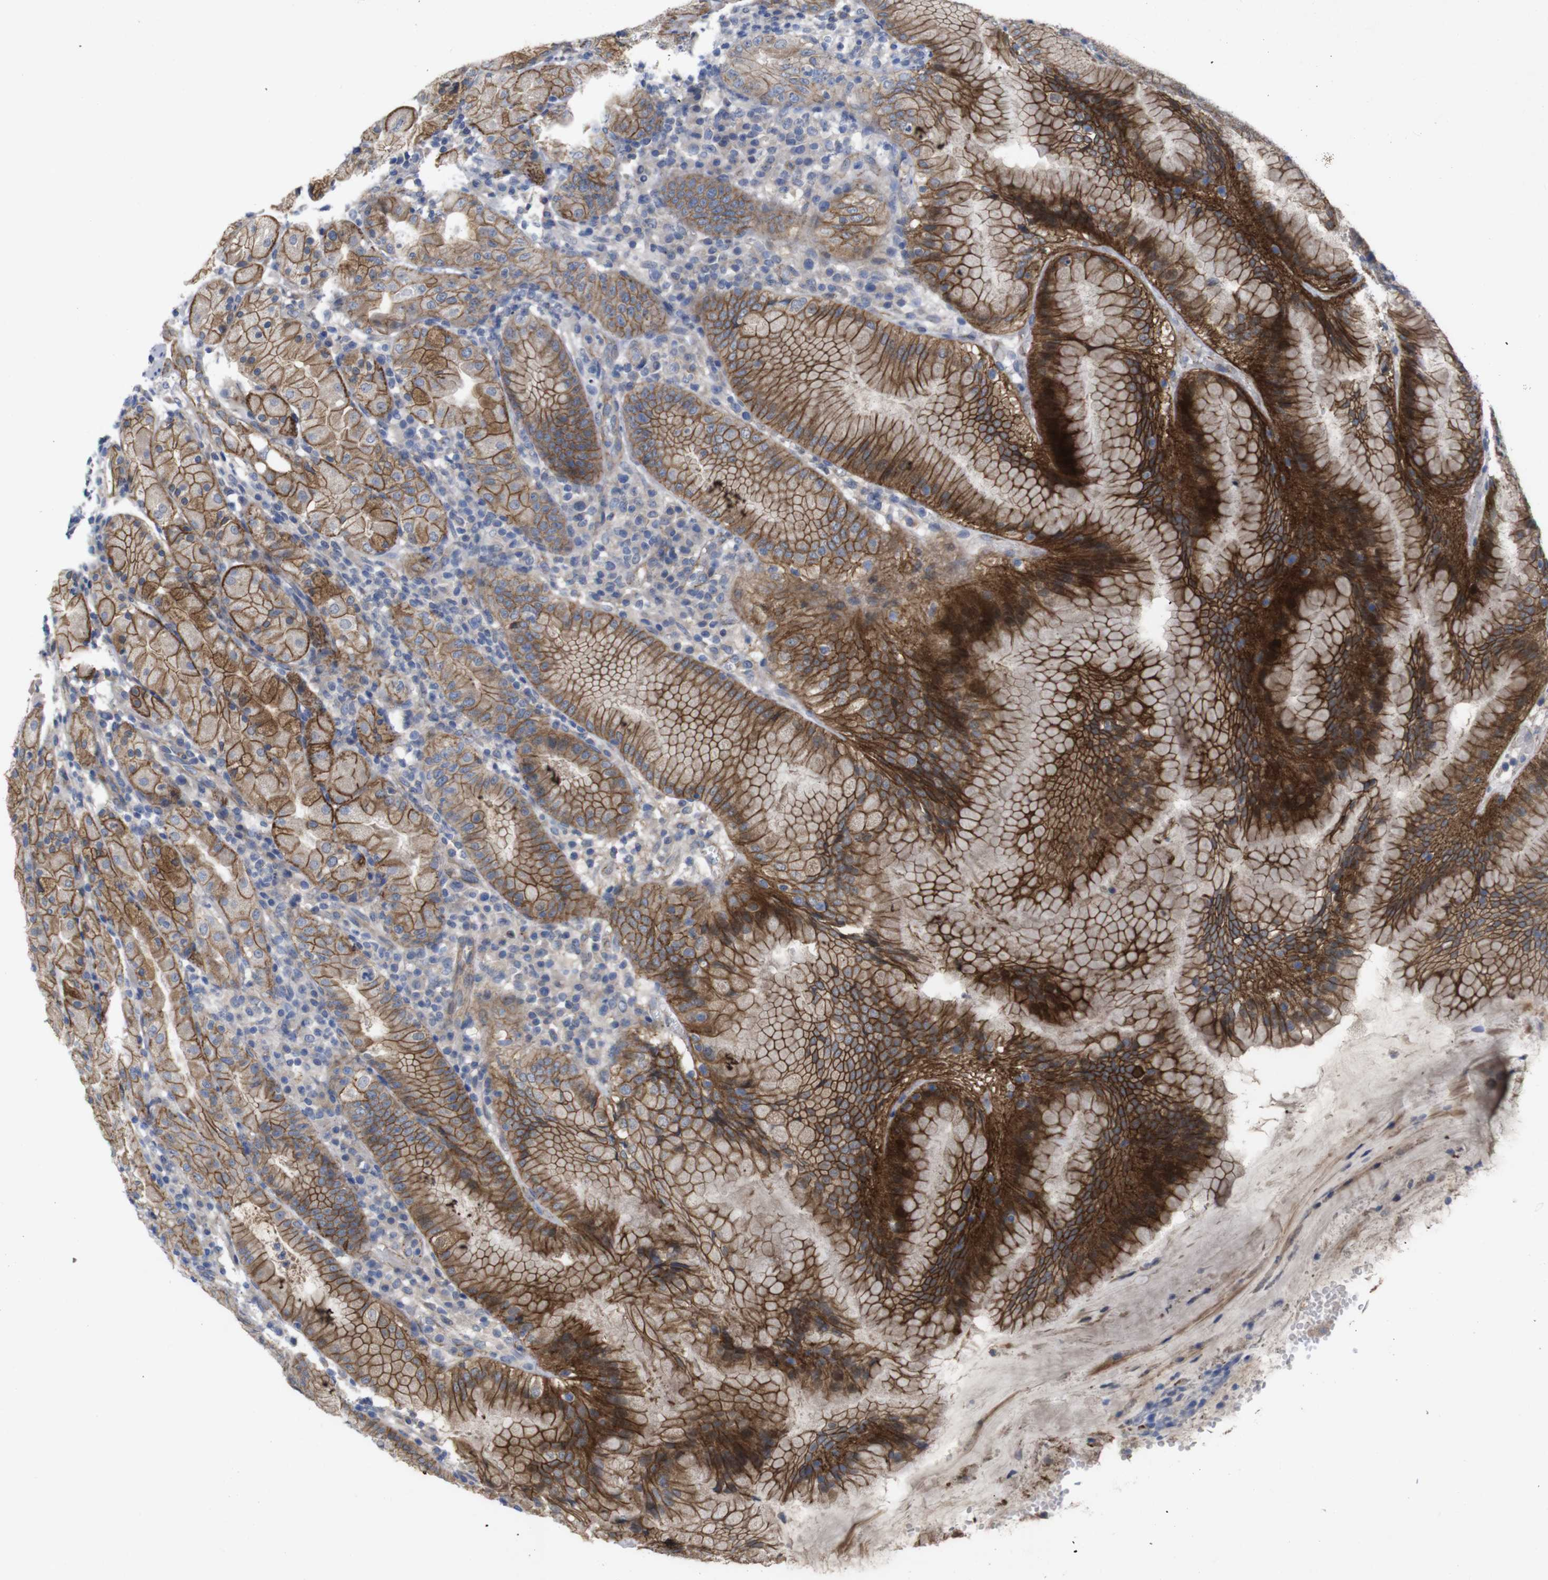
{"staining": {"intensity": "strong", "quantity": ">75%", "location": "cytoplasmic/membranous"}, "tissue": "stomach", "cell_type": "Glandular cells", "image_type": "normal", "snomed": [{"axis": "morphology", "description": "Normal tissue, NOS"}, {"axis": "topography", "description": "Stomach"}, {"axis": "topography", "description": "Stomach, lower"}], "caption": "Immunohistochemical staining of normal stomach displays high levels of strong cytoplasmic/membranous positivity in approximately >75% of glandular cells. (Stains: DAB (3,3'-diaminobenzidine) in brown, nuclei in blue, Microscopy: brightfield microscopy at high magnification).", "gene": "KIDINS220", "patient": {"sex": "female", "age": 75}}